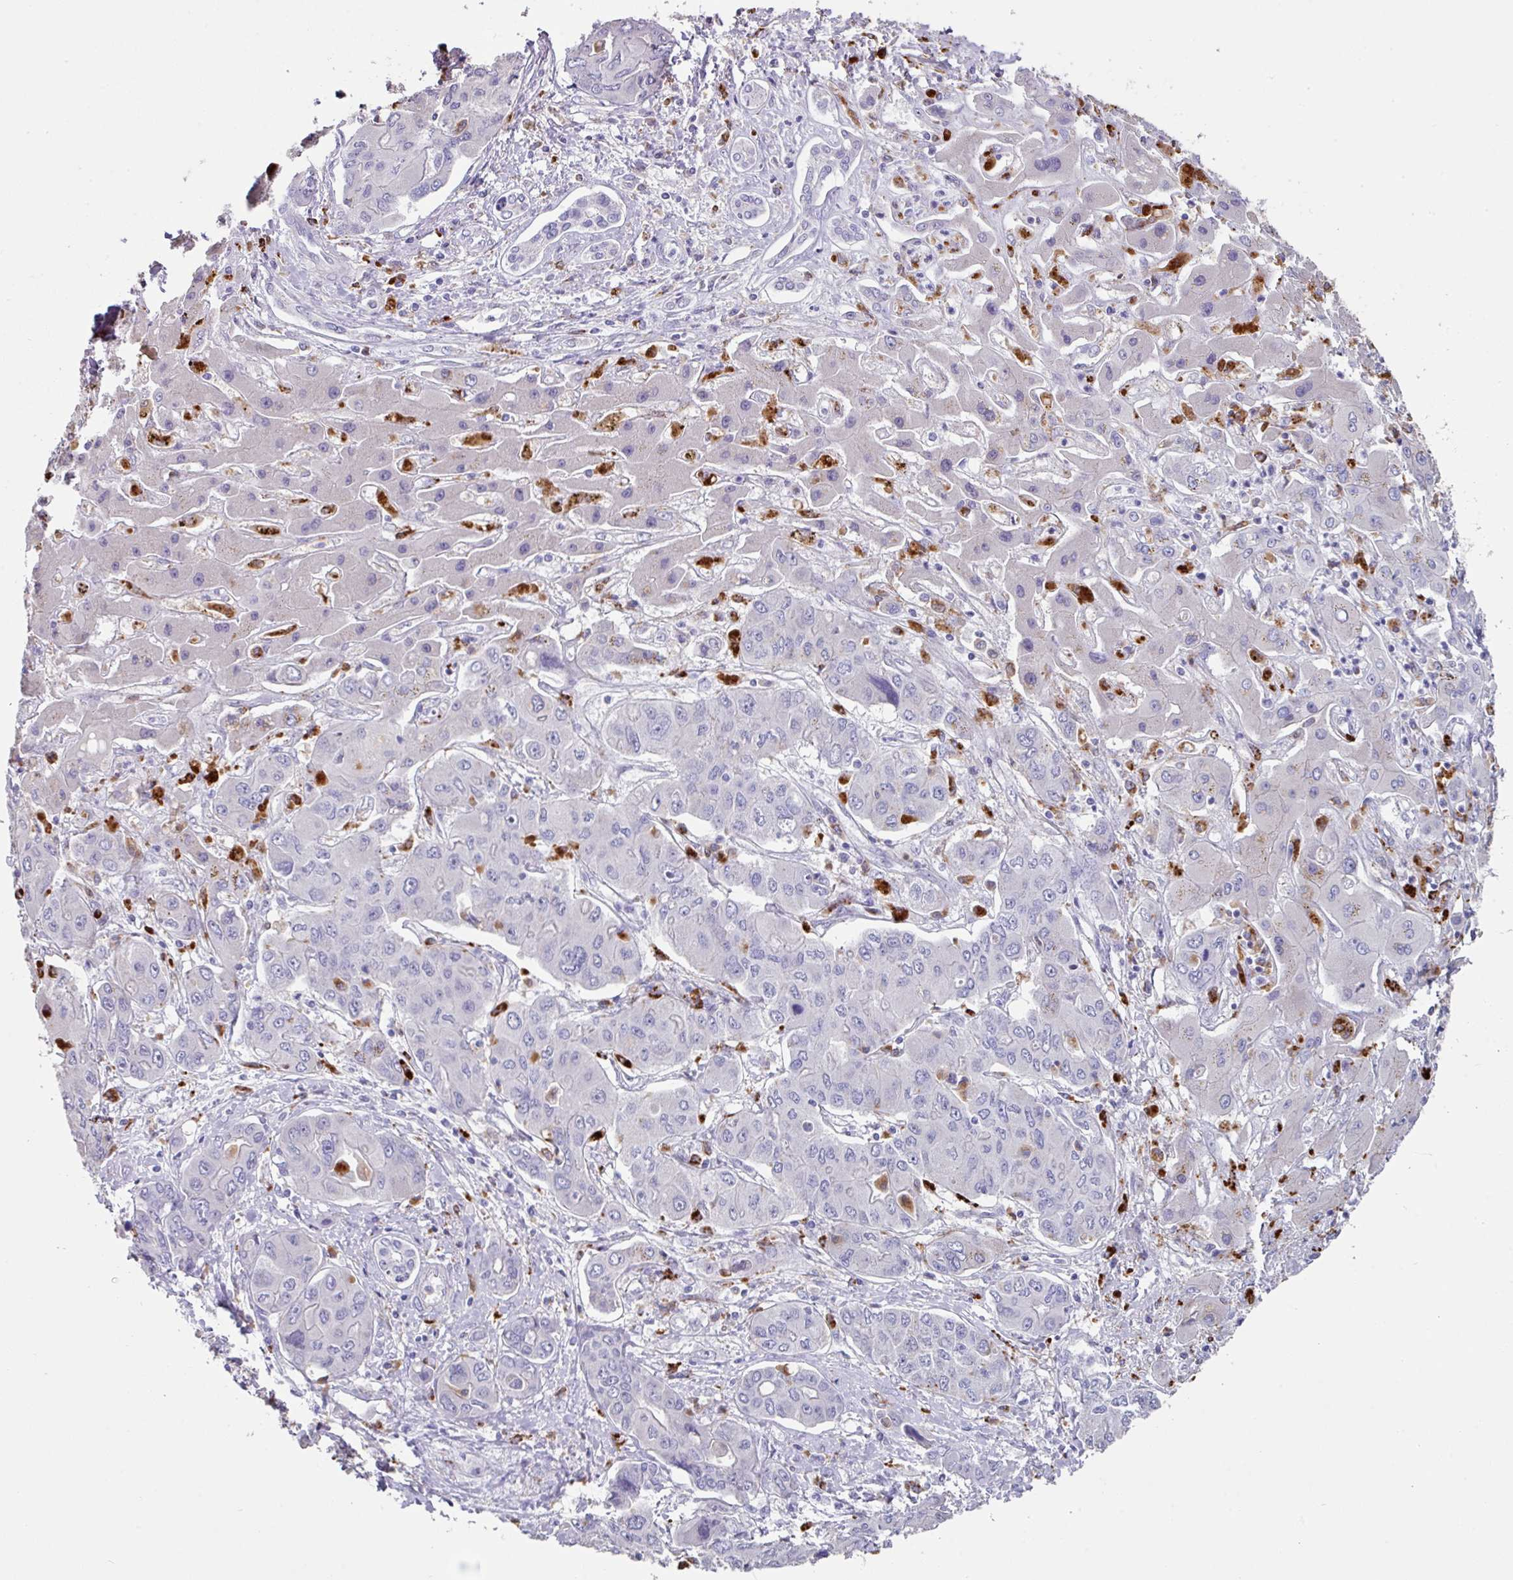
{"staining": {"intensity": "negative", "quantity": "none", "location": "none"}, "tissue": "liver cancer", "cell_type": "Tumor cells", "image_type": "cancer", "snomed": [{"axis": "morphology", "description": "Cholangiocarcinoma"}, {"axis": "topography", "description": "Liver"}], "caption": "Immunohistochemistry micrograph of human liver cholangiocarcinoma stained for a protein (brown), which exhibits no positivity in tumor cells.", "gene": "CPVL", "patient": {"sex": "male", "age": 67}}